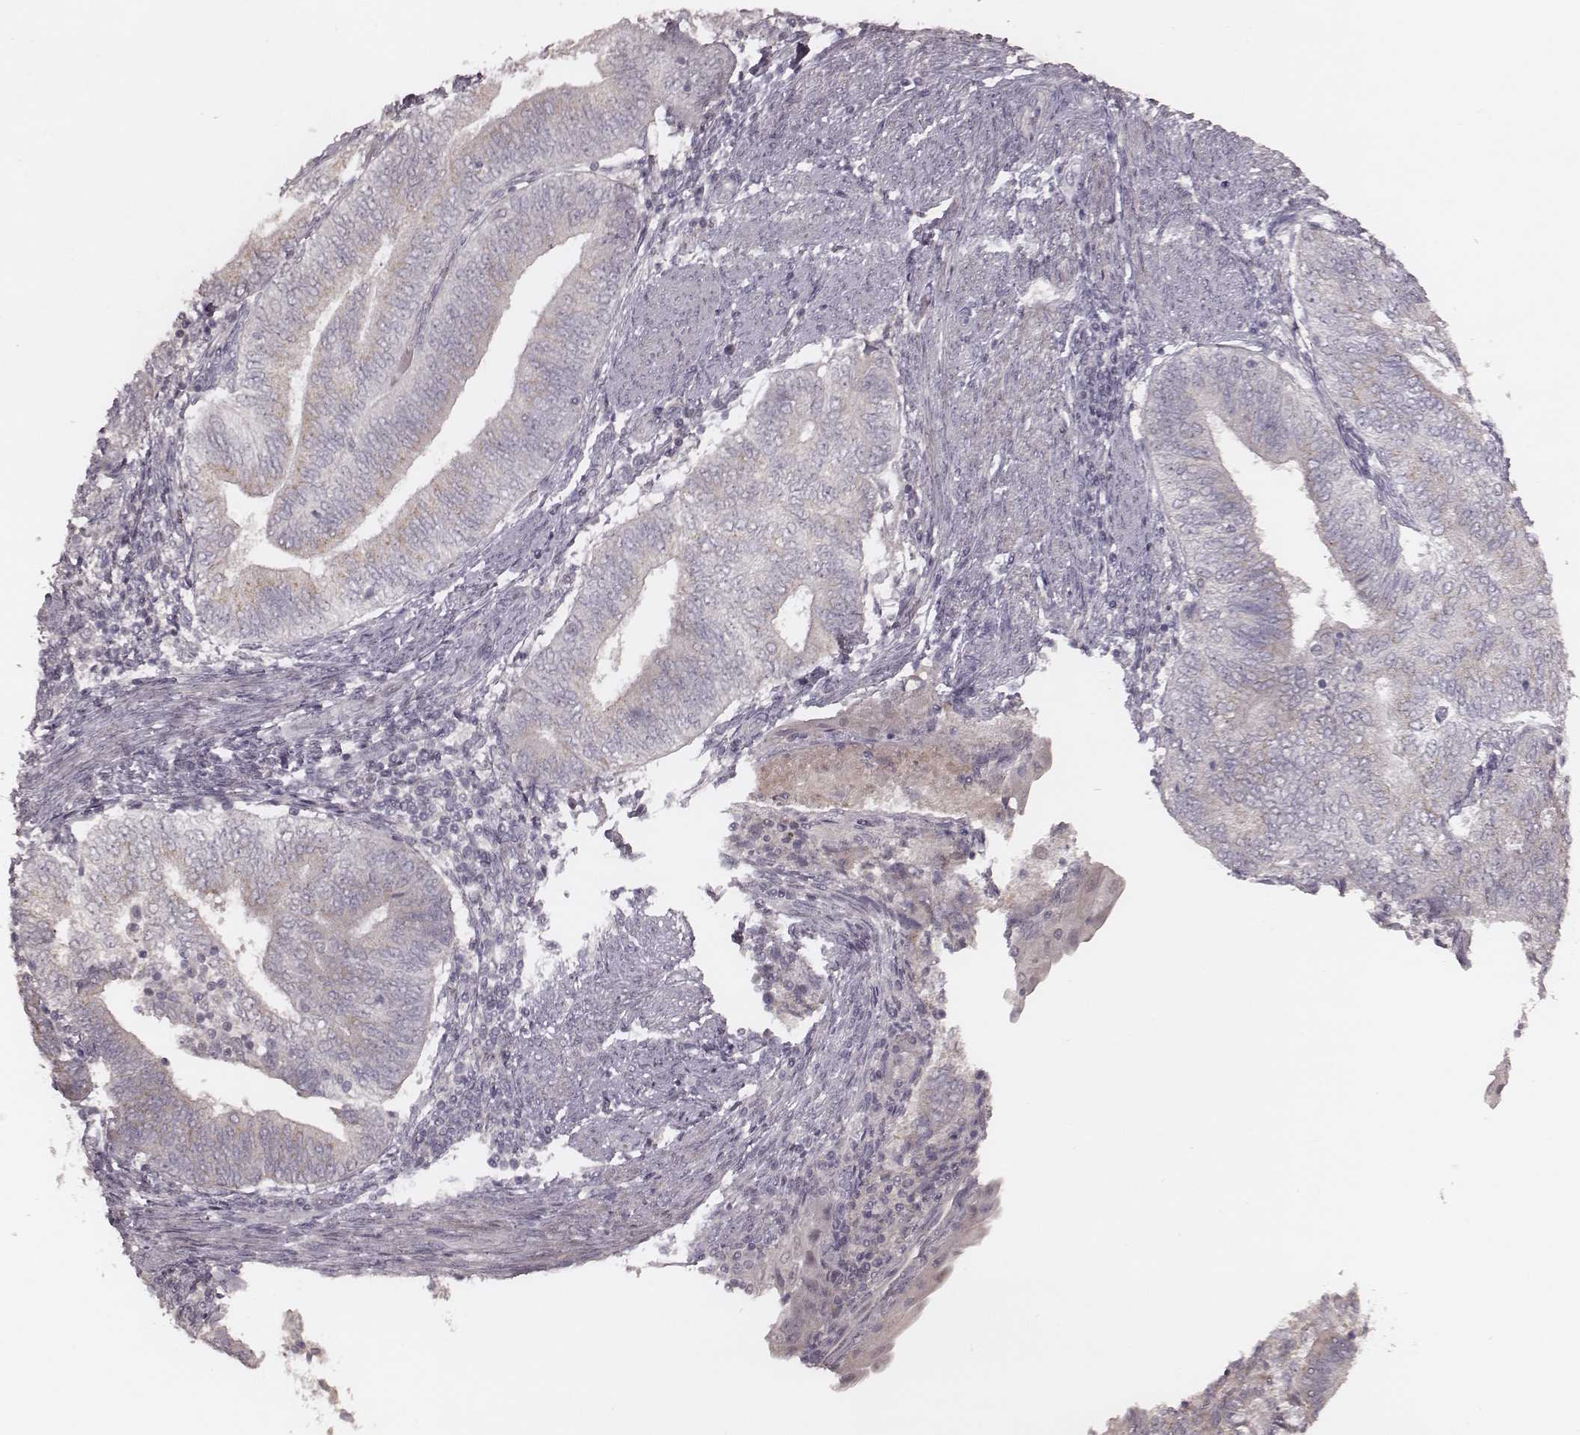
{"staining": {"intensity": "negative", "quantity": "none", "location": "none"}, "tissue": "endometrial cancer", "cell_type": "Tumor cells", "image_type": "cancer", "snomed": [{"axis": "morphology", "description": "Adenocarcinoma, NOS"}, {"axis": "topography", "description": "Endometrium"}], "caption": "A high-resolution histopathology image shows immunohistochemistry (IHC) staining of endometrial cancer, which reveals no significant positivity in tumor cells.", "gene": "FAM13B", "patient": {"sex": "female", "age": 65}}